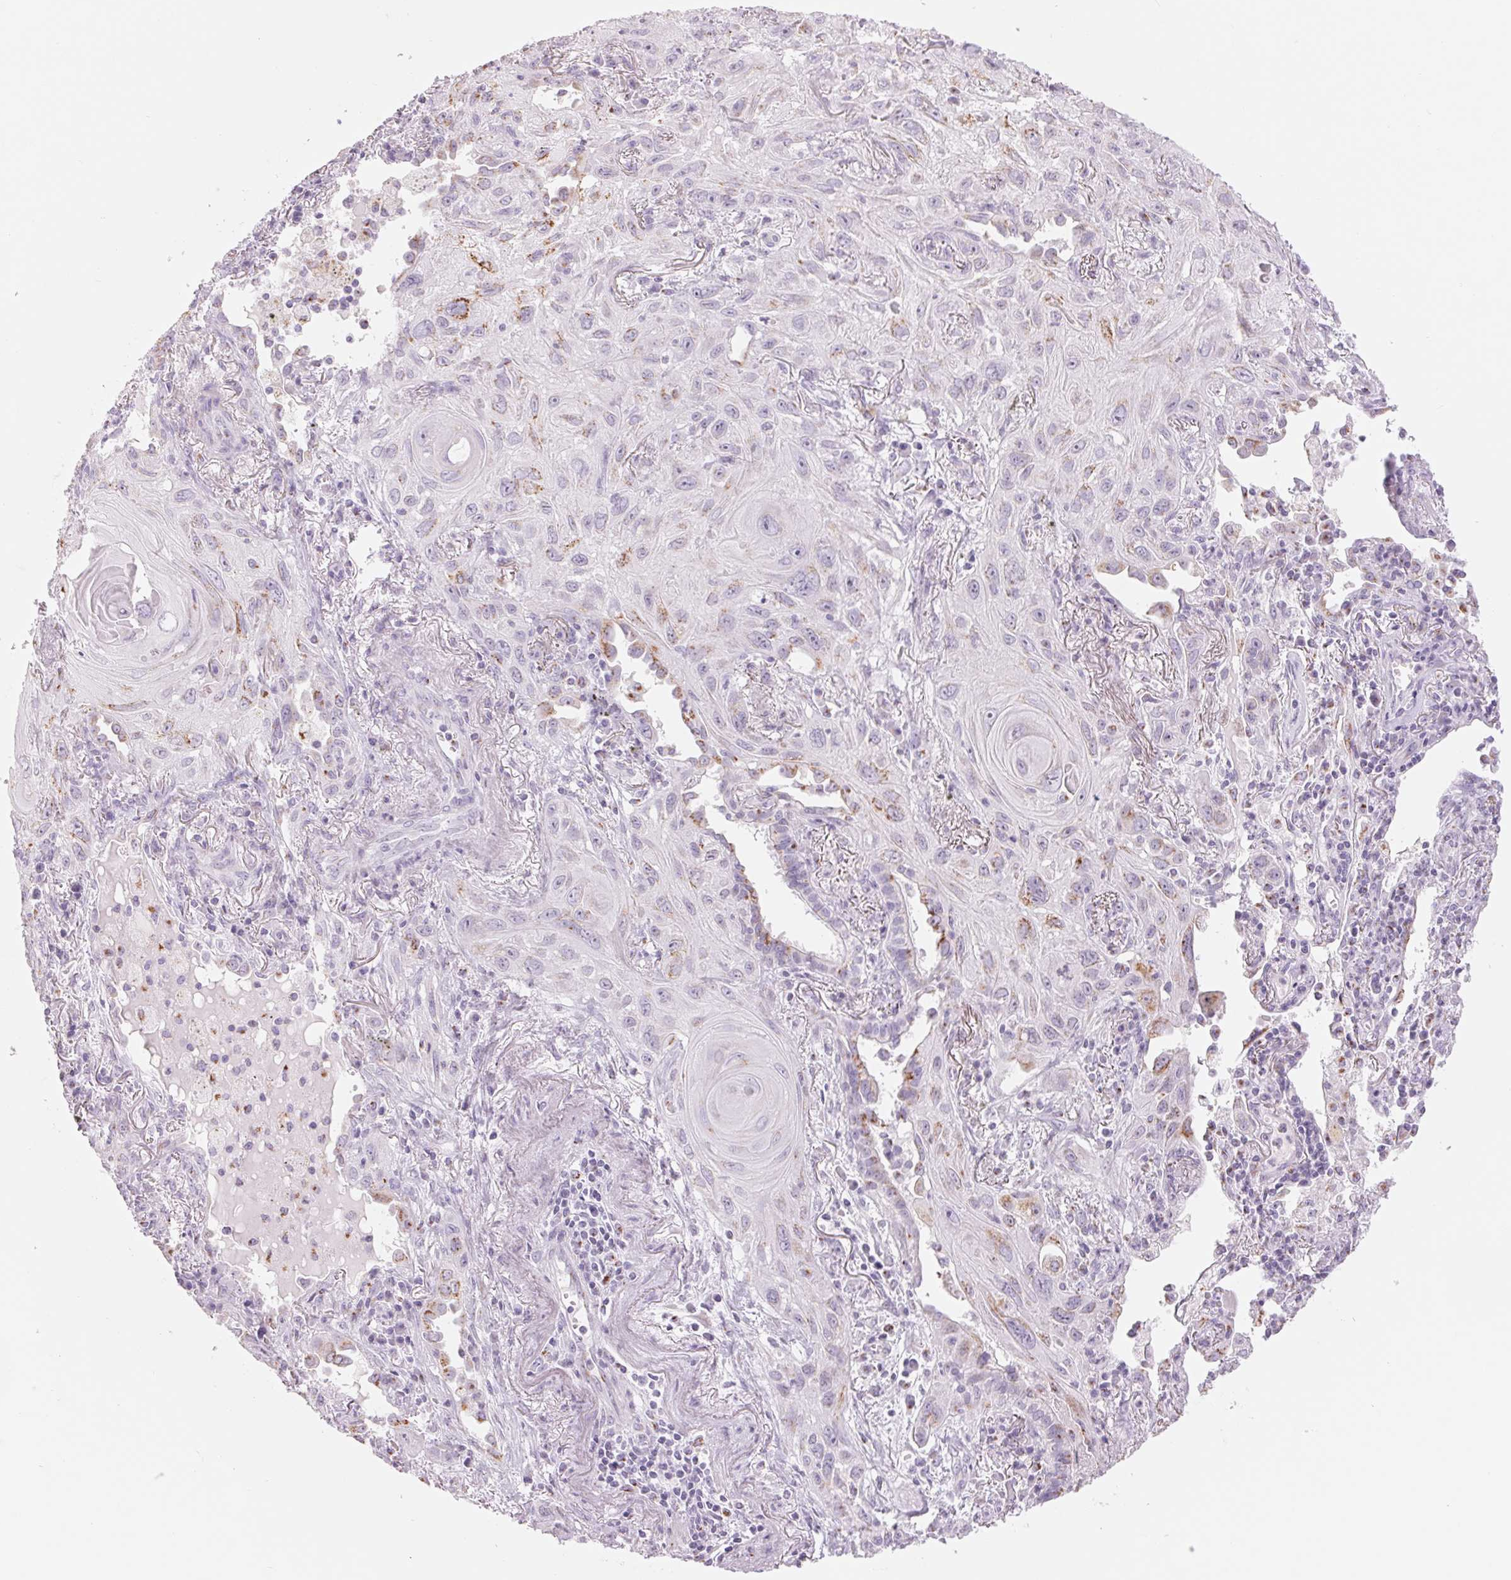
{"staining": {"intensity": "moderate", "quantity": "<25%", "location": "cytoplasmic/membranous"}, "tissue": "lung cancer", "cell_type": "Tumor cells", "image_type": "cancer", "snomed": [{"axis": "morphology", "description": "Squamous cell carcinoma, NOS"}, {"axis": "topography", "description": "Lung"}], "caption": "DAB immunohistochemical staining of human lung cancer exhibits moderate cytoplasmic/membranous protein staining in approximately <25% of tumor cells.", "gene": "GALNT7", "patient": {"sex": "male", "age": 79}}